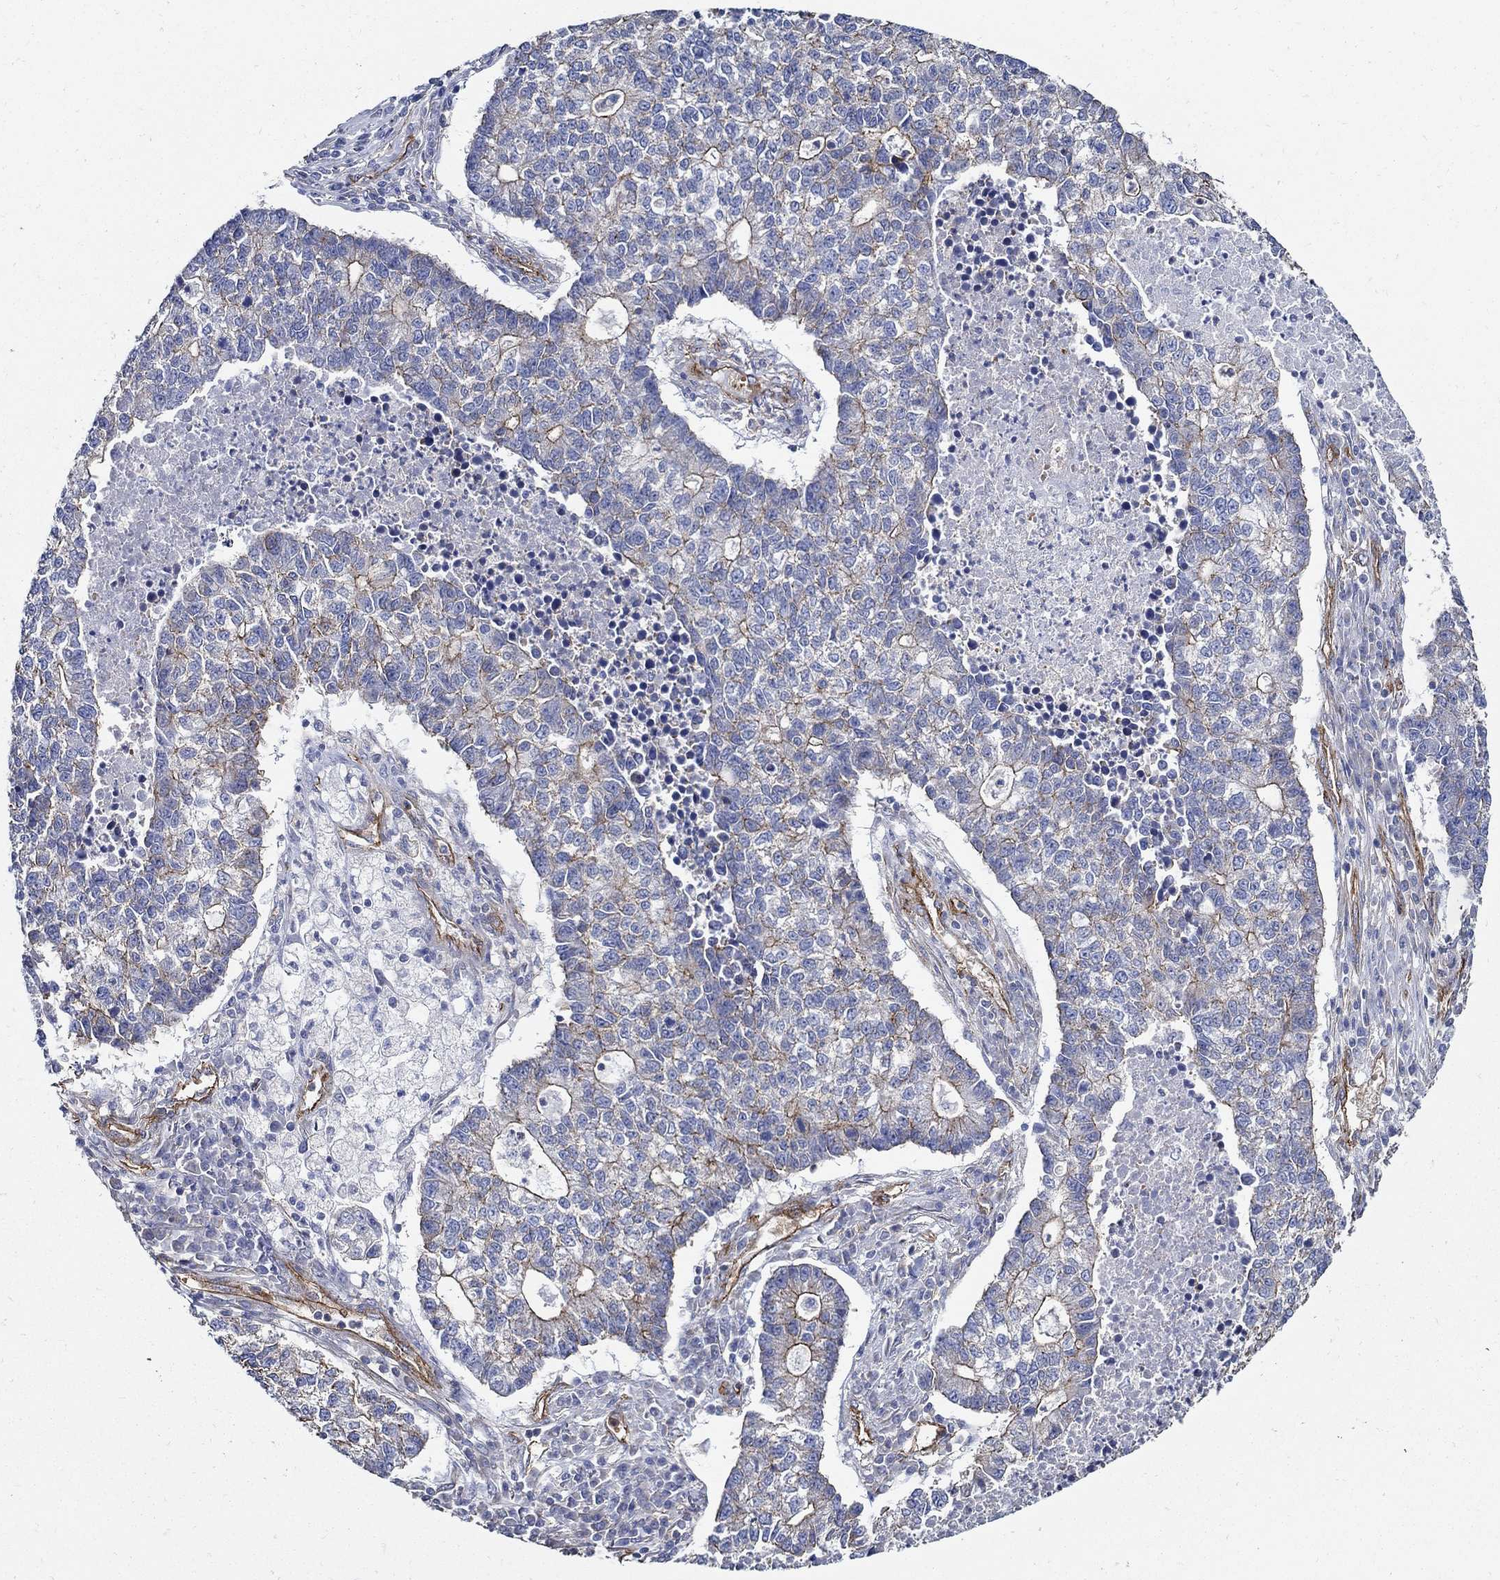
{"staining": {"intensity": "strong", "quantity": "<25%", "location": "cytoplasmic/membranous"}, "tissue": "lung cancer", "cell_type": "Tumor cells", "image_type": "cancer", "snomed": [{"axis": "morphology", "description": "Adenocarcinoma, NOS"}, {"axis": "topography", "description": "Lung"}], "caption": "IHC (DAB (3,3'-diaminobenzidine)) staining of human lung adenocarcinoma displays strong cytoplasmic/membranous protein expression in approximately <25% of tumor cells. IHC stains the protein of interest in brown and the nuclei are stained blue.", "gene": "APBB3", "patient": {"sex": "male", "age": 57}}